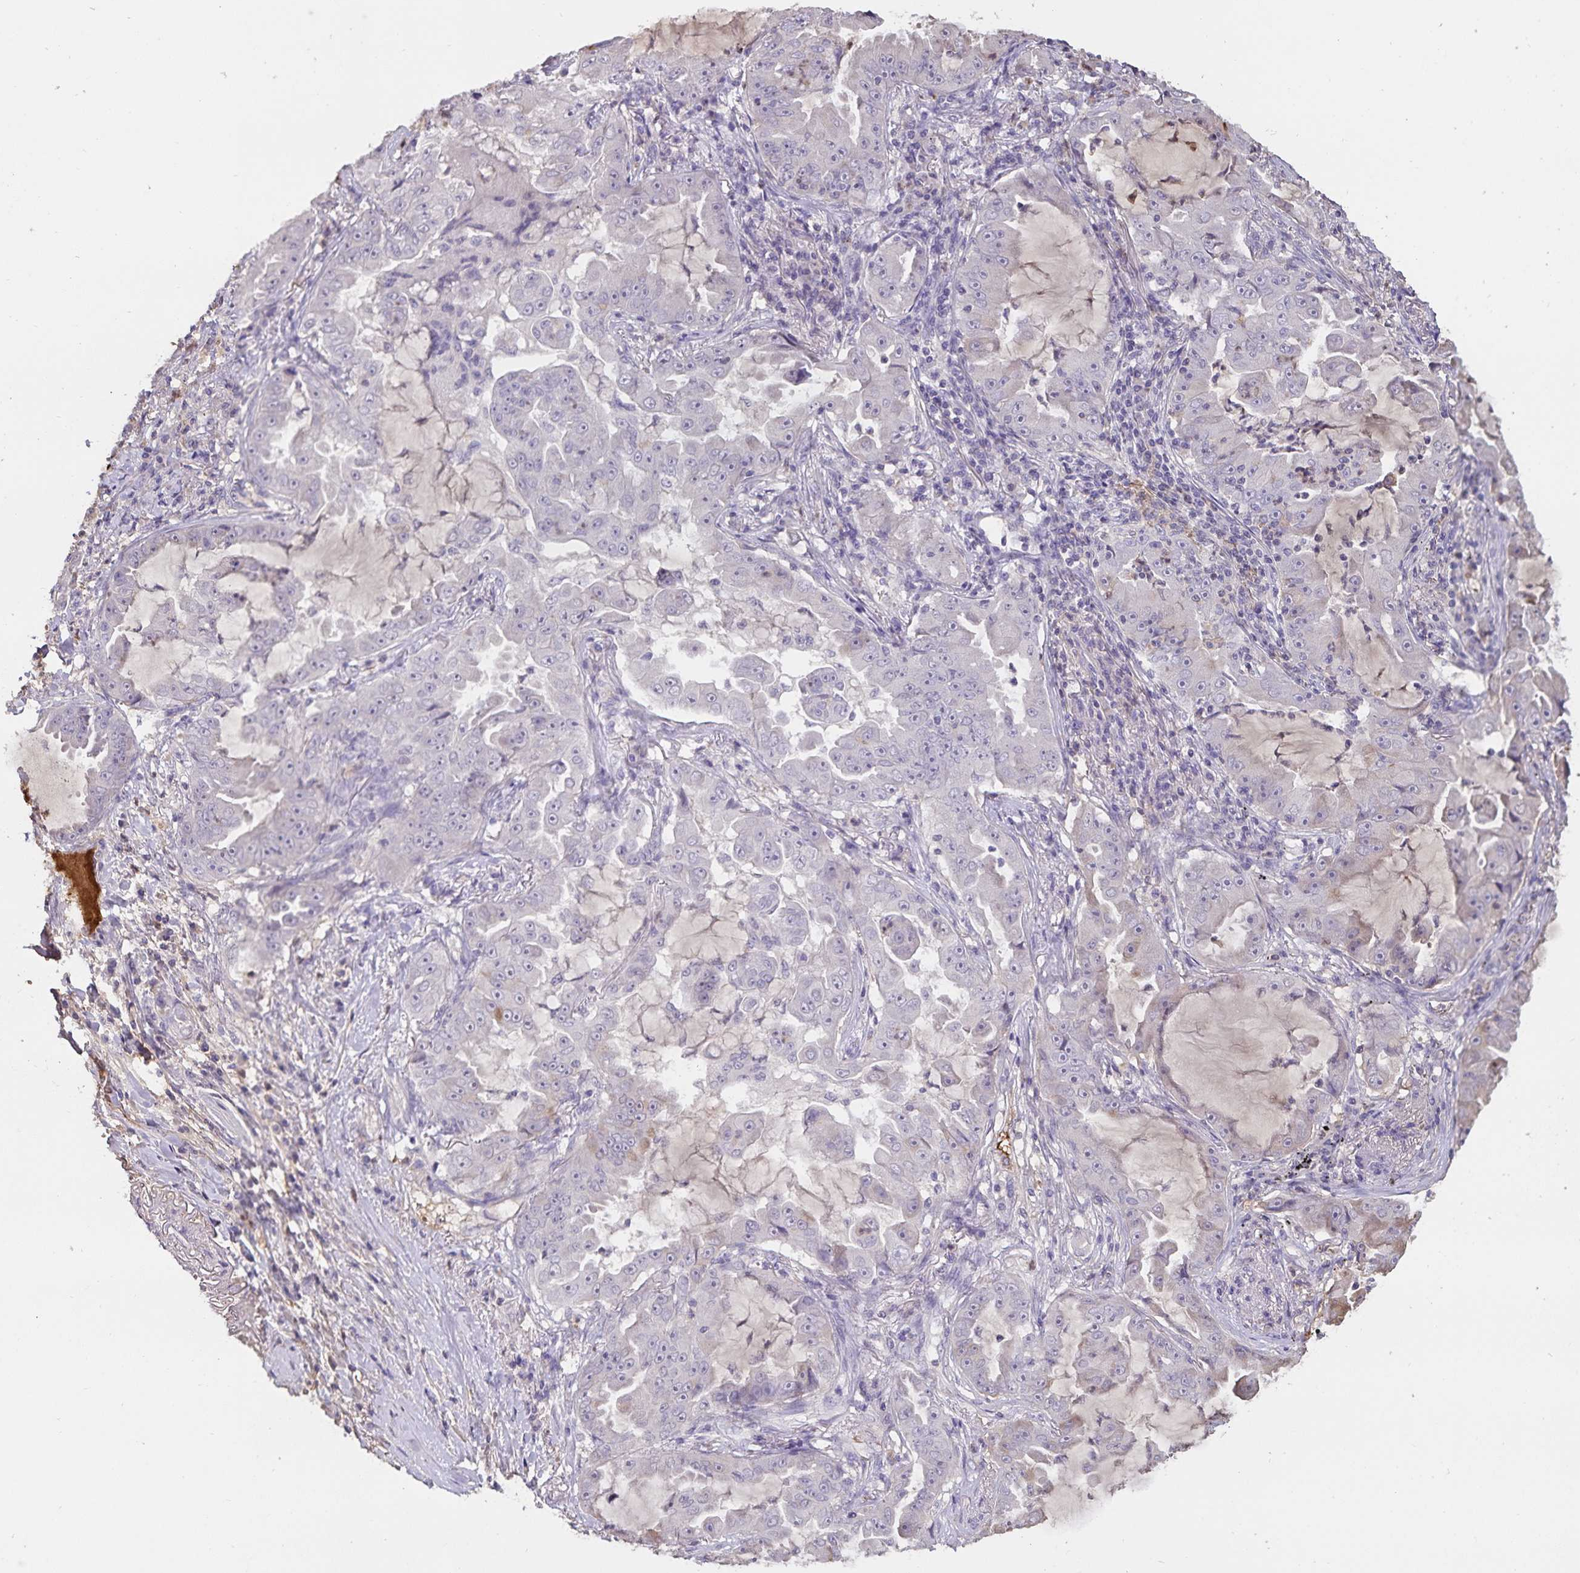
{"staining": {"intensity": "negative", "quantity": "none", "location": "none"}, "tissue": "lung cancer", "cell_type": "Tumor cells", "image_type": "cancer", "snomed": [{"axis": "morphology", "description": "Adenocarcinoma, NOS"}, {"axis": "topography", "description": "Lung"}], "caption": "Histopathology image shows no protein positivity in tumor cells of lung cancer tissue.", "gene": "FGG", "patient": {"sex": "female", "age": 52}}